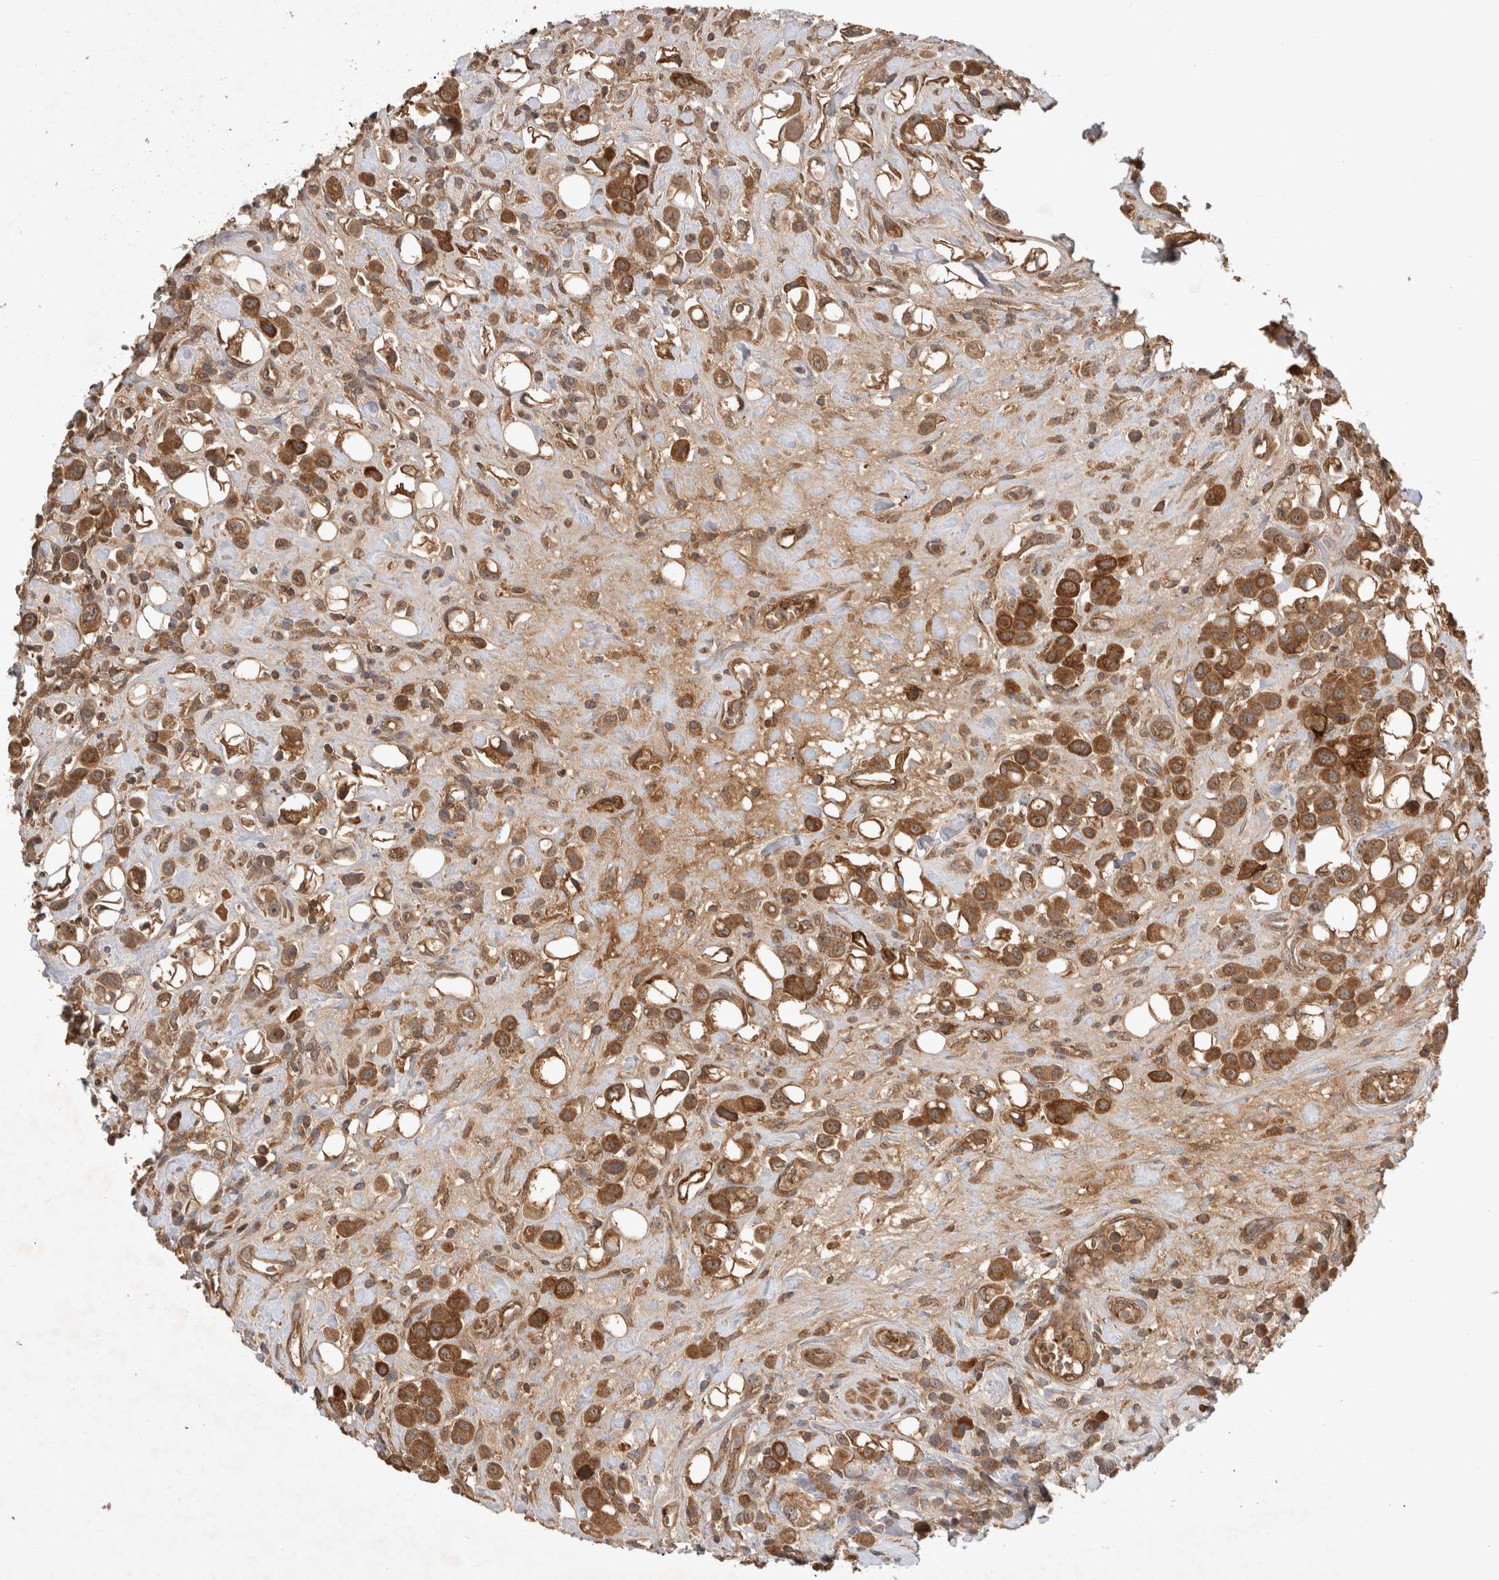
{"staining": {"intensity": "strong", "quantity": ">75%", "location": "cytoplasmic/membranous,nuclear"}, "tissue": "urothelial cancer", "cell_type": "Tumor cells", "image_type": "cancer", "snomed": [{"axis": "morphology", "description": "Urothelial carcinoma, High grade"}, {"axis": "topography", "description": "Urinary bladder"}], "caption": "A brown stain highlights strong cytoplasmic/membranous and nuclear expression of a protein in human urothelial cancer tumor cells.", "gene": "FAM221A", "patient": {"sex": "male", "age": 50}}